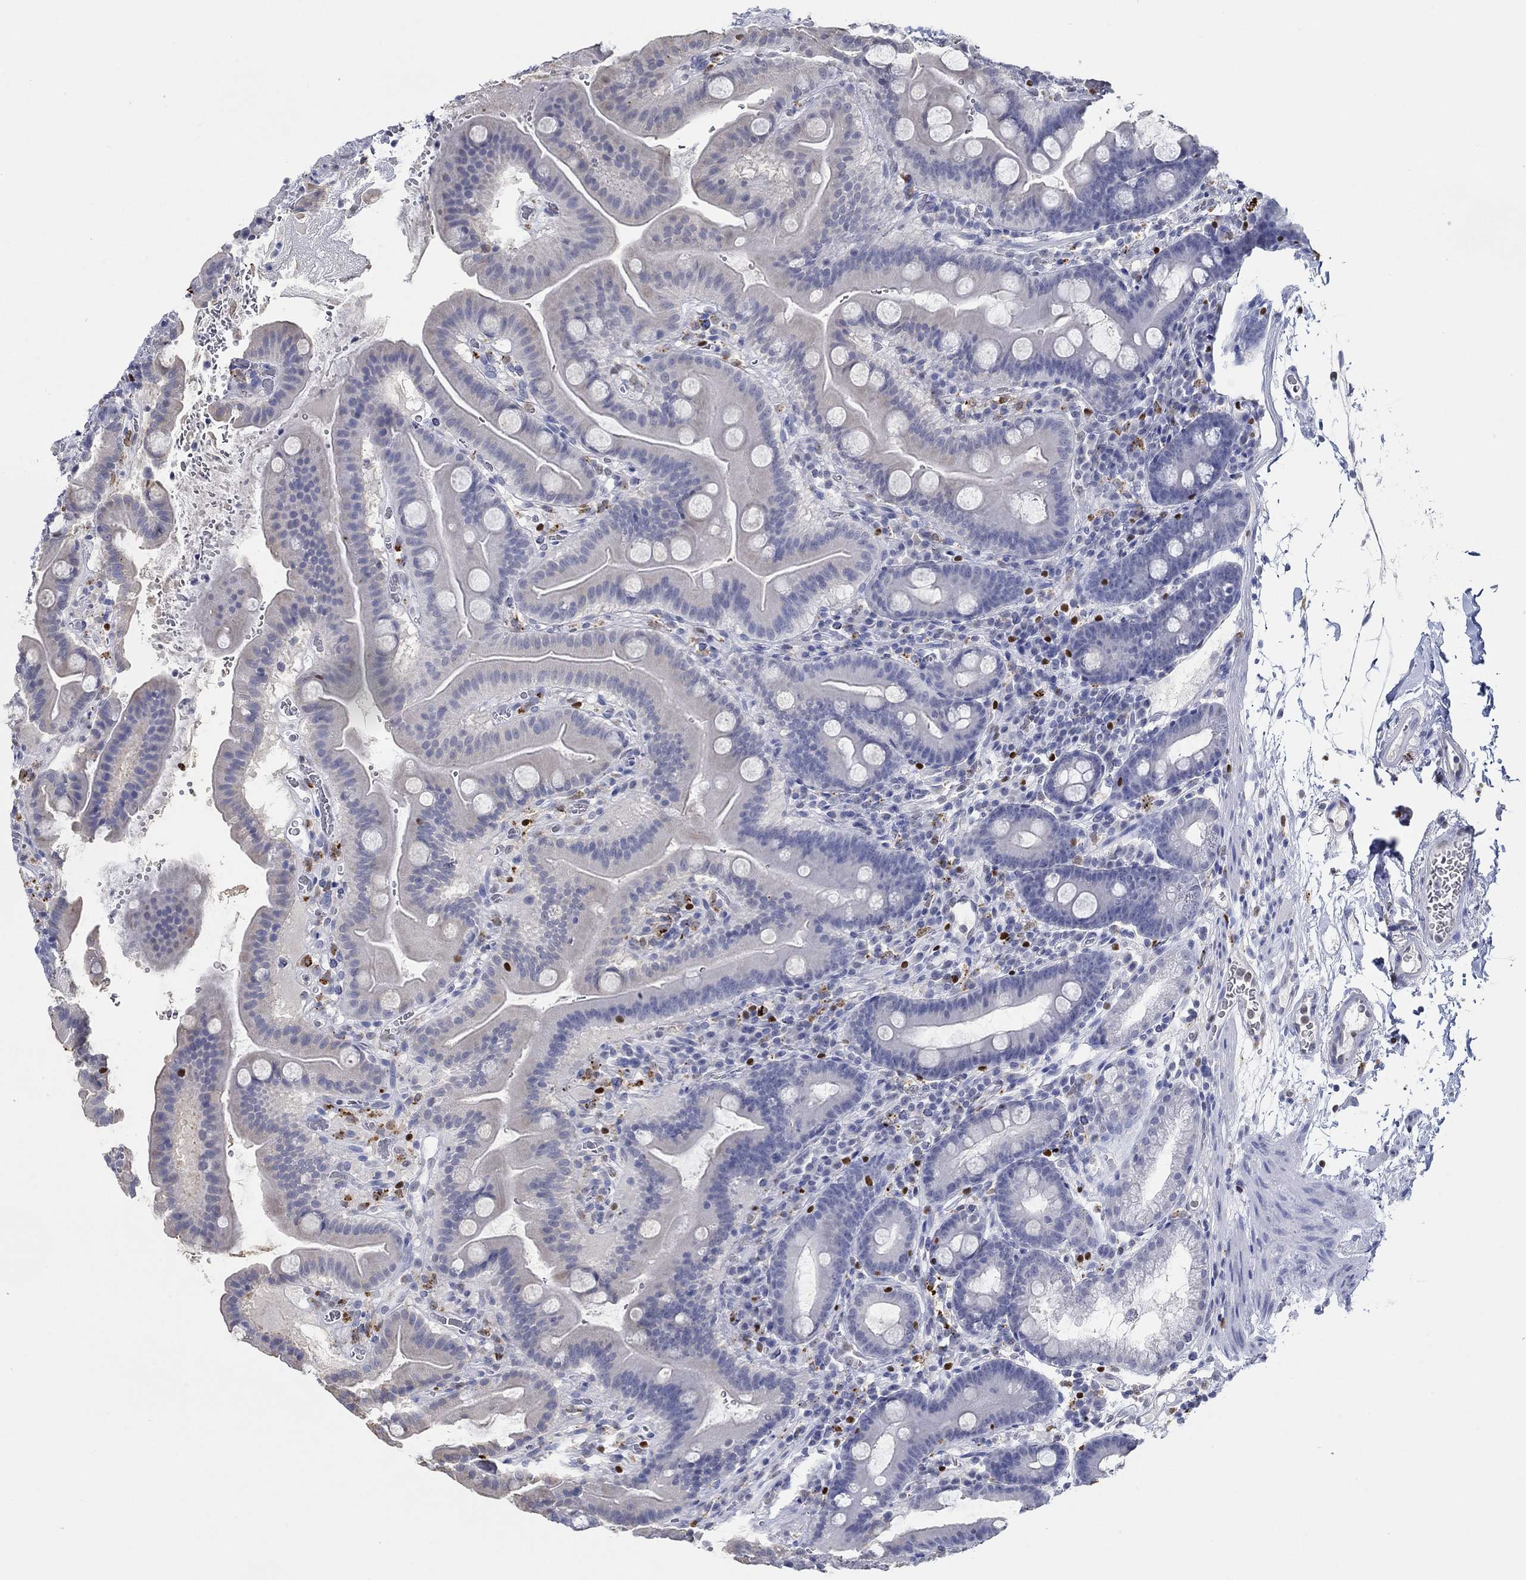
{"staining": {"intensity": "negative", "quantity": "none", "location": "none"}, "tissue": "duodenum", "cell_type": "Glandular cells", "image_type": "normal", "snomed": [{"axis": "morphology", "description": "Normal tissue, NOS"}, {"axis": "topography", "description": "Duodenum"}], "caption": "Glandular cells are negative for protein expression in unremarkable human duodenum. Brightfield microscopy of immunohistochemistry stained with DAB (brown) and hematoxylin (blue), captured at high magnification.", "gene": "GATA2", "patient": {"sex": "male", "age": 59}}